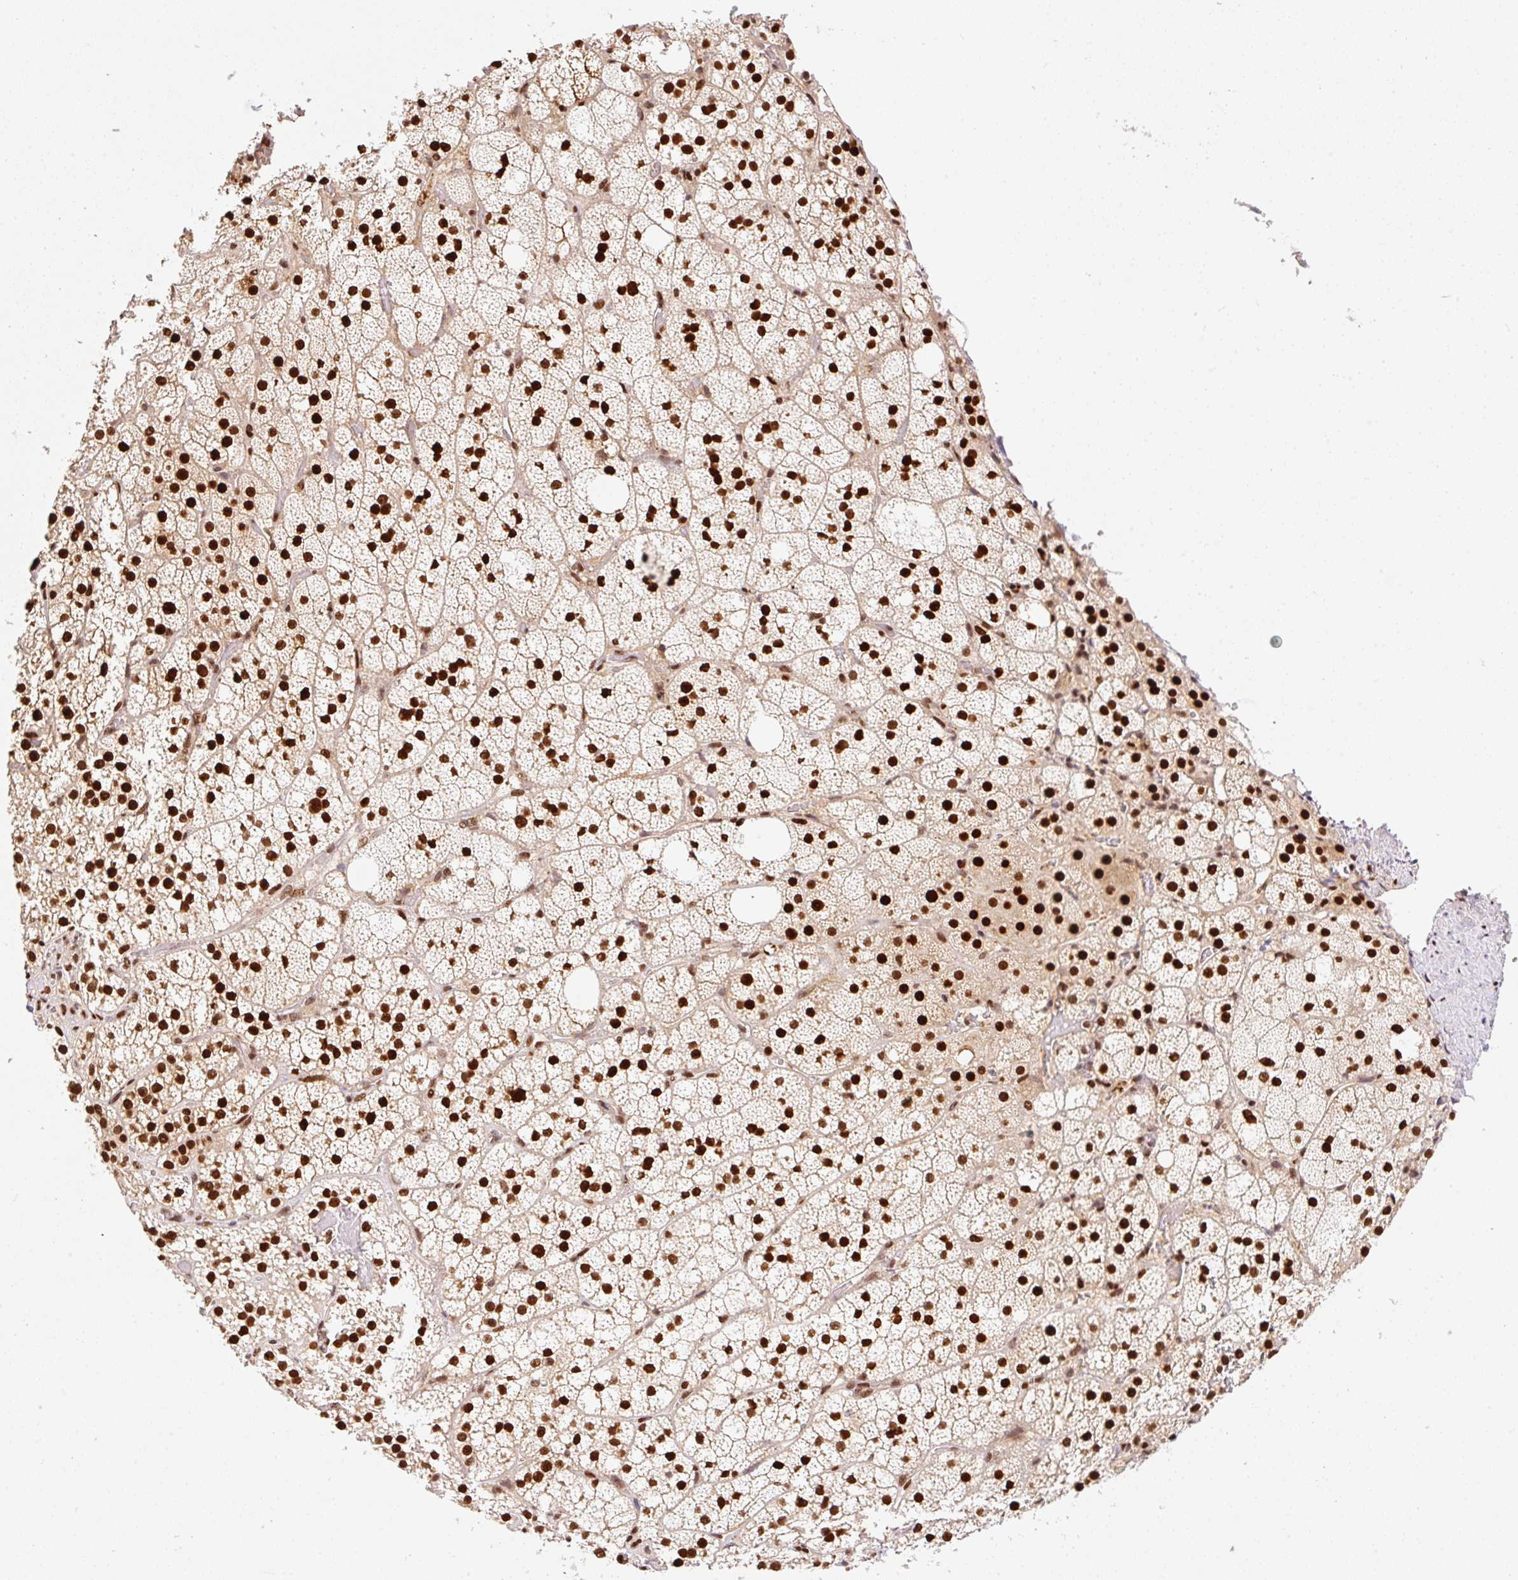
{"staining": {"intensity": "strong", "quantity": ">75%", "location": "nuclear"}, "tissue": "adrenal gland", "cell_type": "Glandular cells", "image_type": "normal", "snomed": [{"axis": "morphology", "description": "Normal tissue, NOS"}, {"axis": "topography", "description": "Adrenal gland"}], "caption": "Immunohistochemical staining of unremarkable adrenal gland shows high levels of strong nuclear staining in approximately >75% of glandular cells.", "gene": "GPR139", "patient": {"sex": "male", "age": 53}}